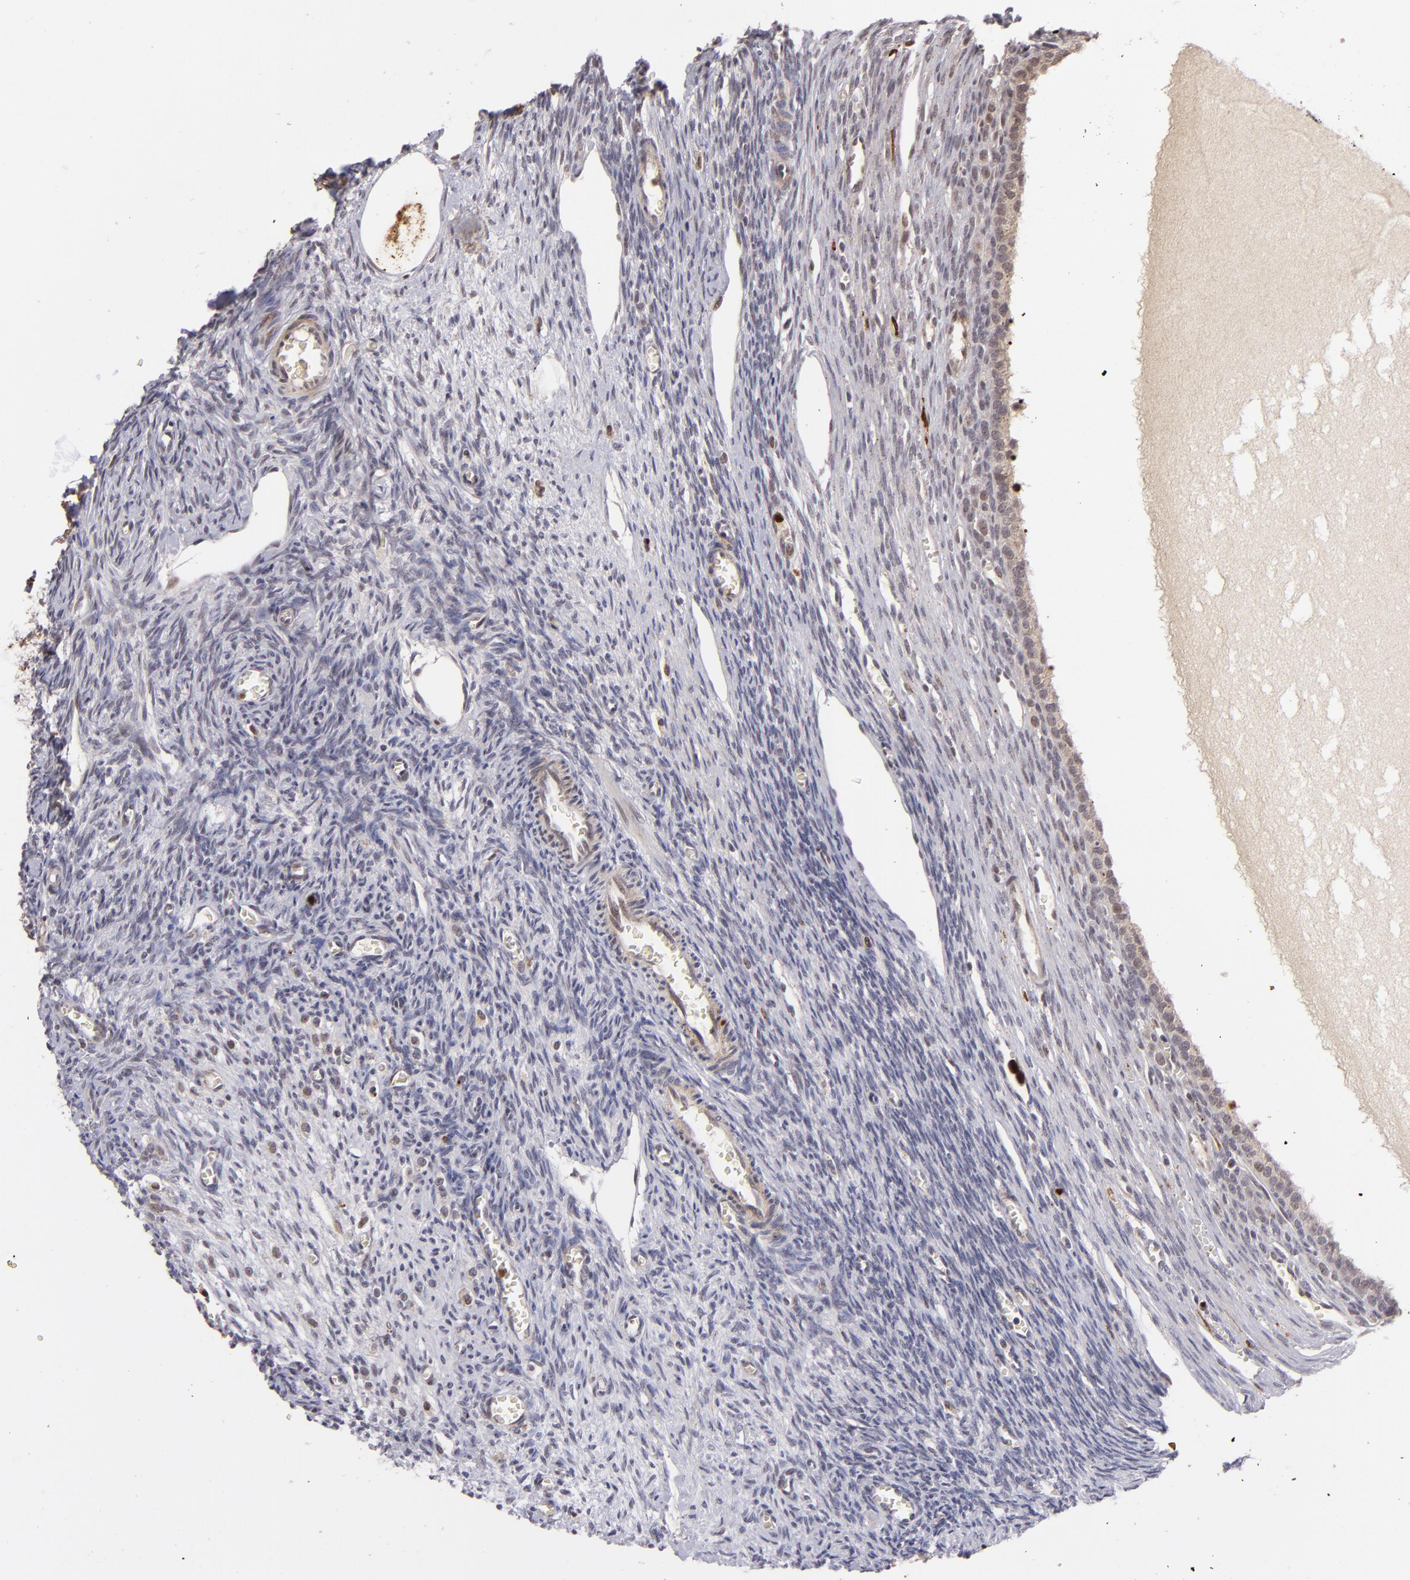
{"staining": {"intensity": "weak", "quantity": ">75%", "location": "nuclear"}, "tissue": "ovary", "cell_type": "Follicle cells", "image_type": "normal", "snomed": [{"axis": "morphology", "description": "Normal tissue, NOS"}, {"axis": "topography", "description": "Ovary"}], "caption": "IHC image of normal ovary stained for a protein (brown), which shows low levels of weak nuclear positivity in about >75% of follicle cells.", "gene": "RXRG", "patient": {"sex": "female", "age": 27}}